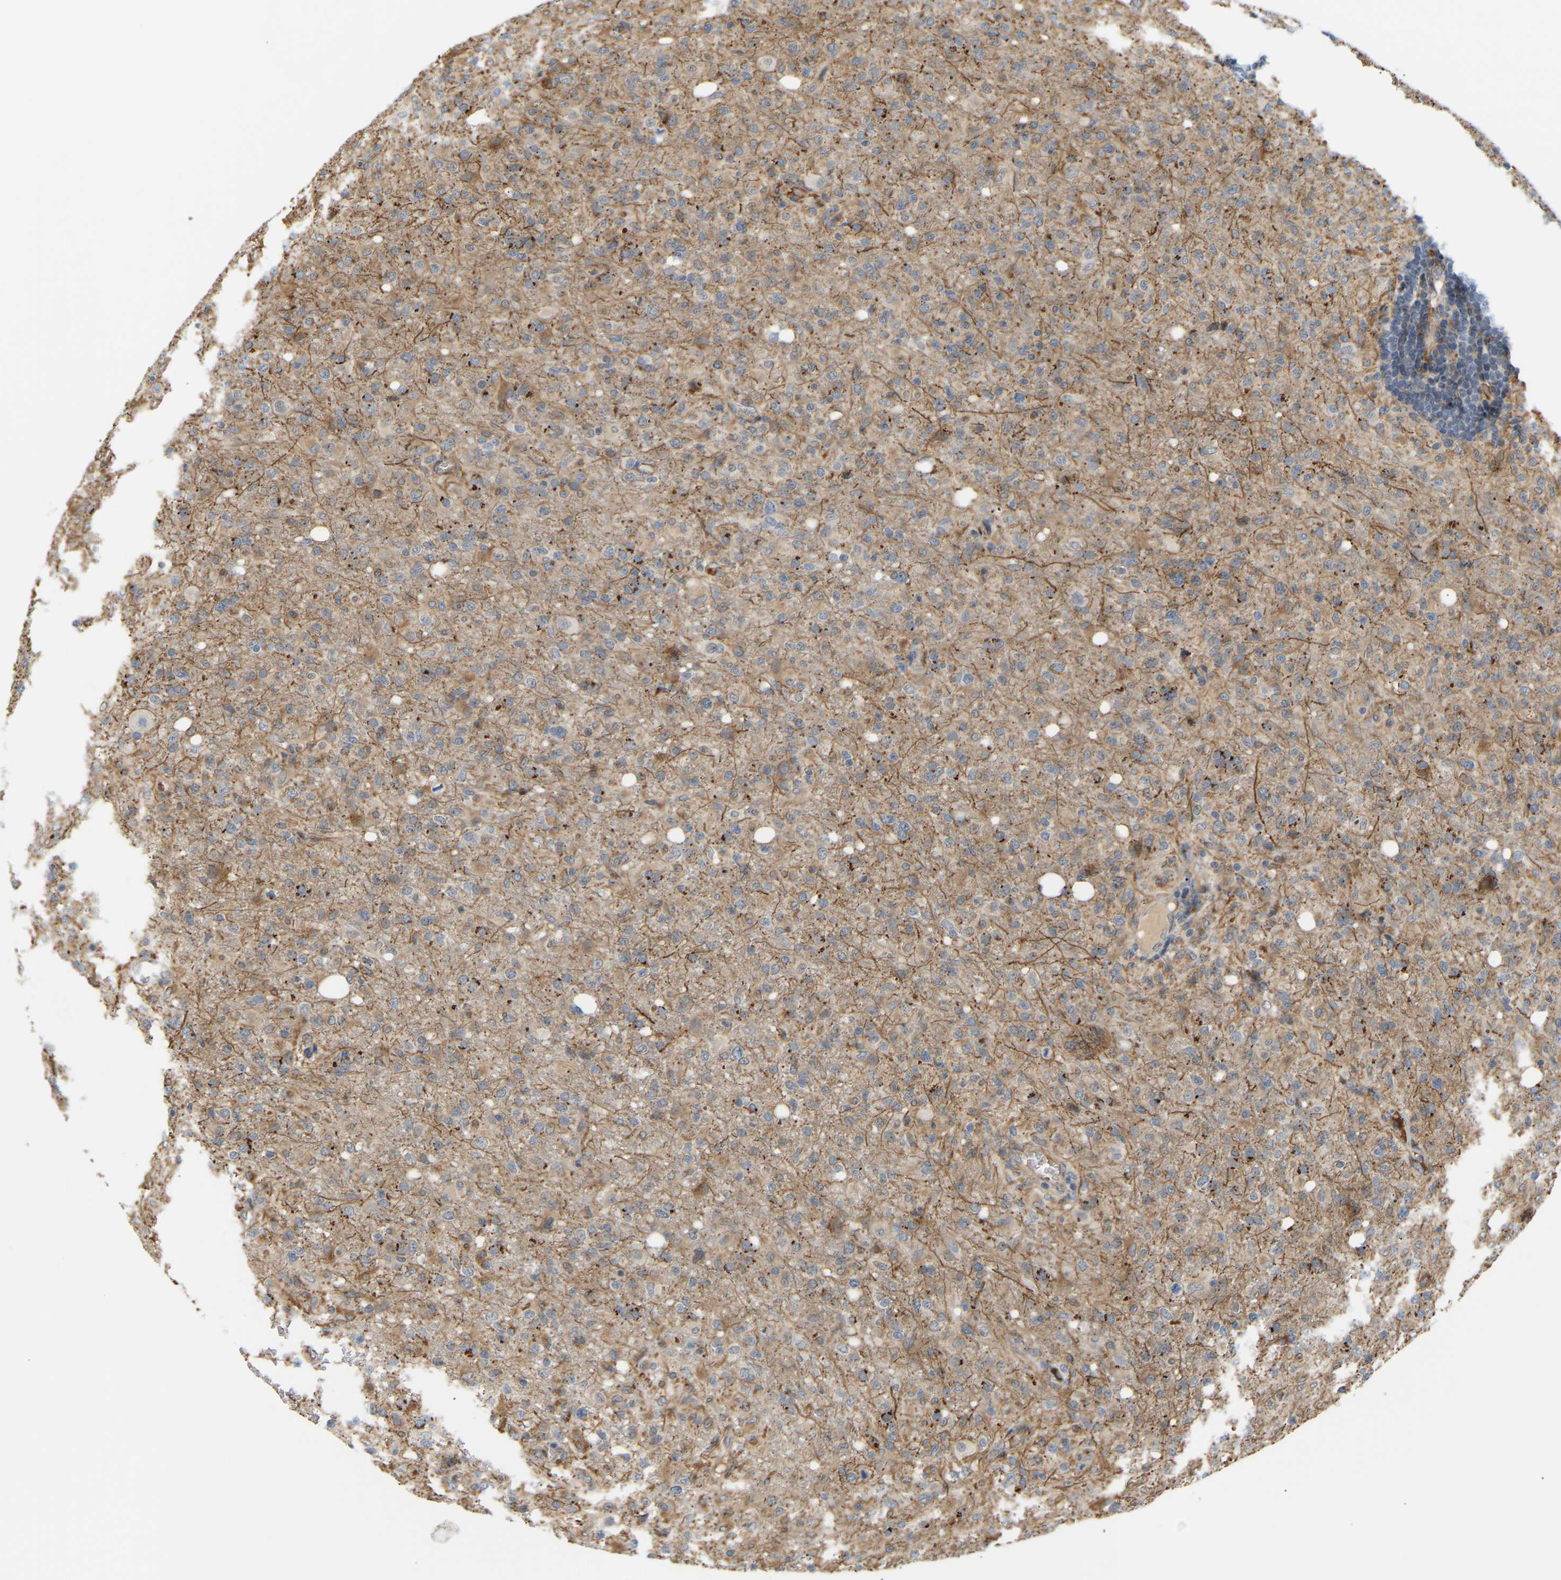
{"staining": {"intensity": "weak", "quantity": ">75%", "location": "cytoplasmic/membranous"}, "tissue": "glioma", "cell_type": "Tumor cells", "image_type": "cancer", "snomed": [{"axis": "morphology", "description": "Glioma, malignant, High grade"}, {"axis": "topography", "description": "Brain"}], "caption": "This is a photomicrograph of immunohistochemistry (IHC) staining of glioma, which shows weak positivity in the cytoplasmic/membranous of tumor cells.", "gene": "POGLUT2", "patient": {"sex": "female", "age": 57}}